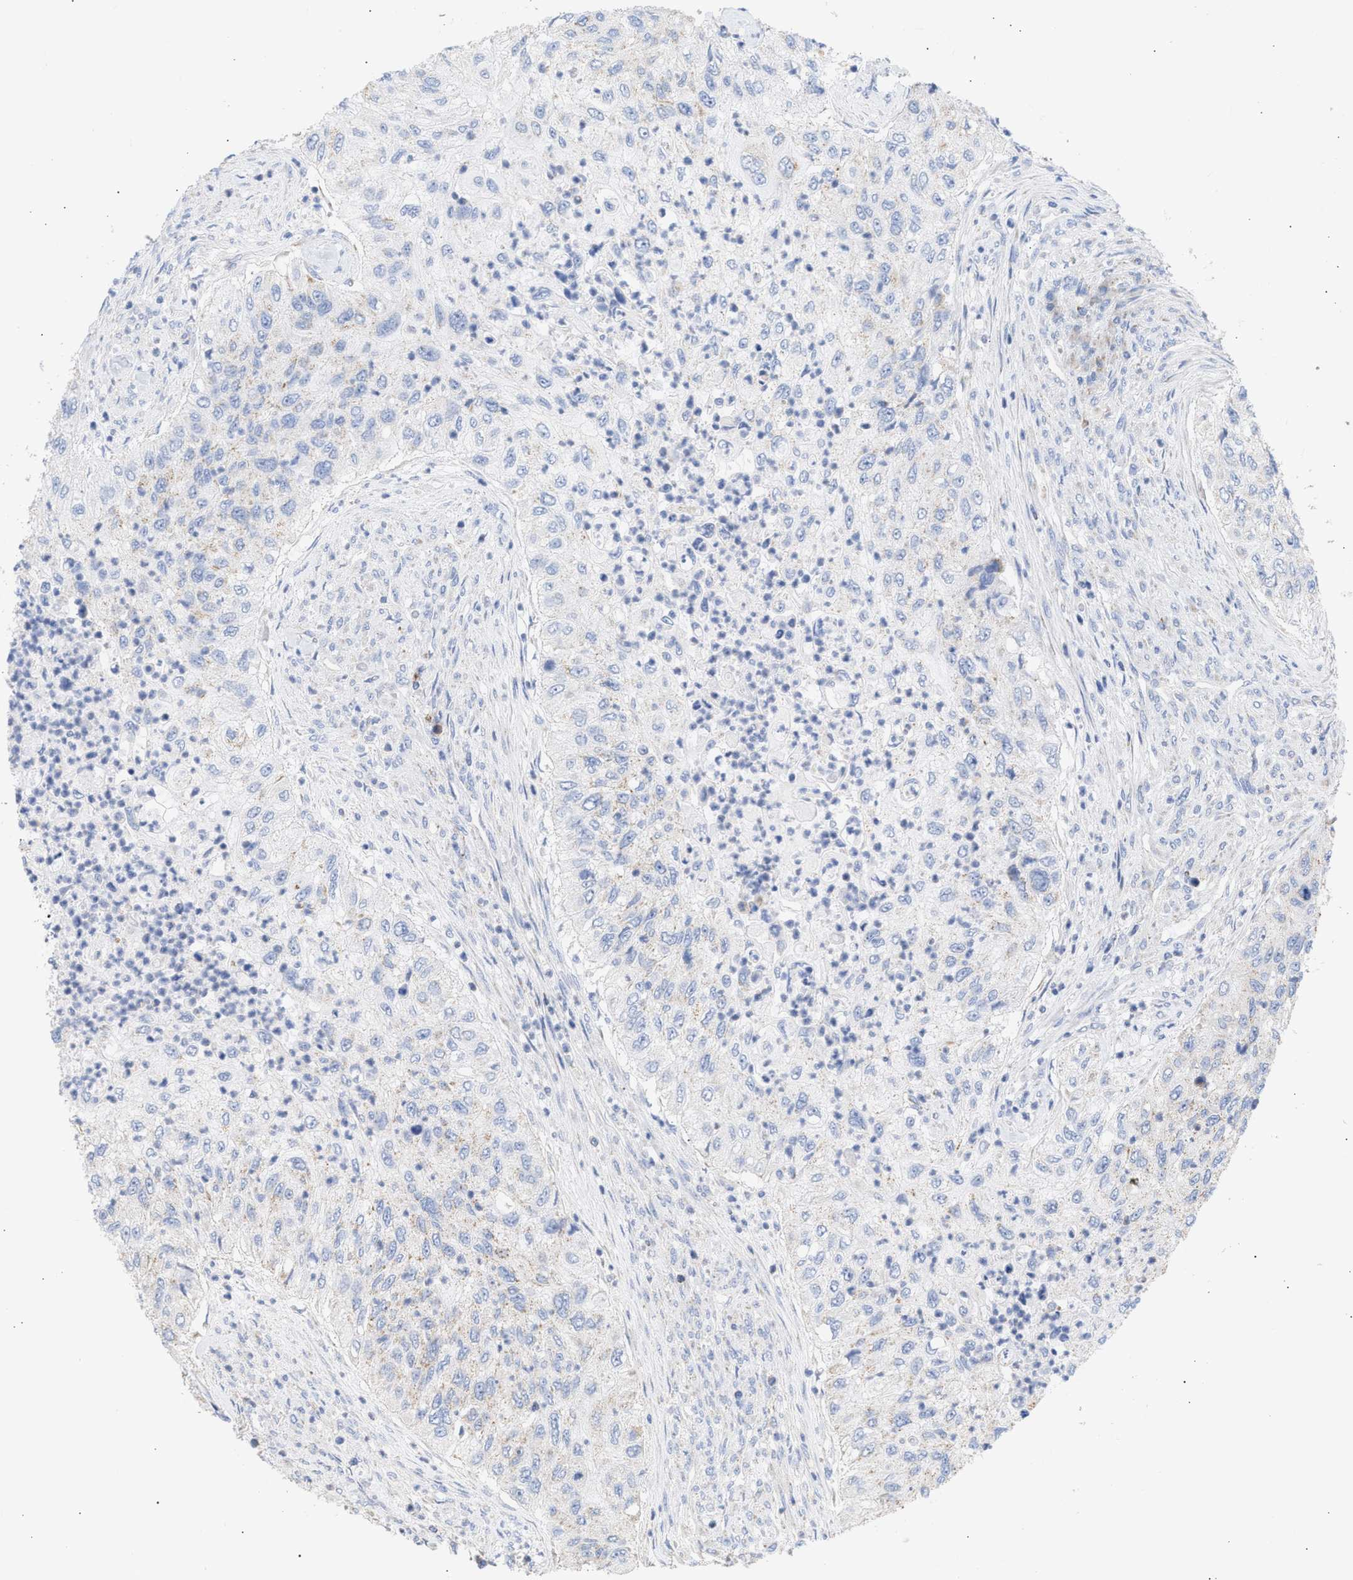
{"staining": {"intensity": "negative", "quantity": "none", "location": "none"}, "tissue": "urothelial cancer", "cell_type": "Tumor cells", "image_type": "cancer", "snomed": [{"axis": "morphology", "description": "Urothelial carcinoma, High grade"}, {"axis": "topography", "description": "Urinary bladder"}], "caption": "High-grade urothelial carcinoma stained for a protein using immunohistochemistry exhibits no staining tumor cells.", "gene": "ACOT13", "patient": {"sex": "female", "age": 60}}